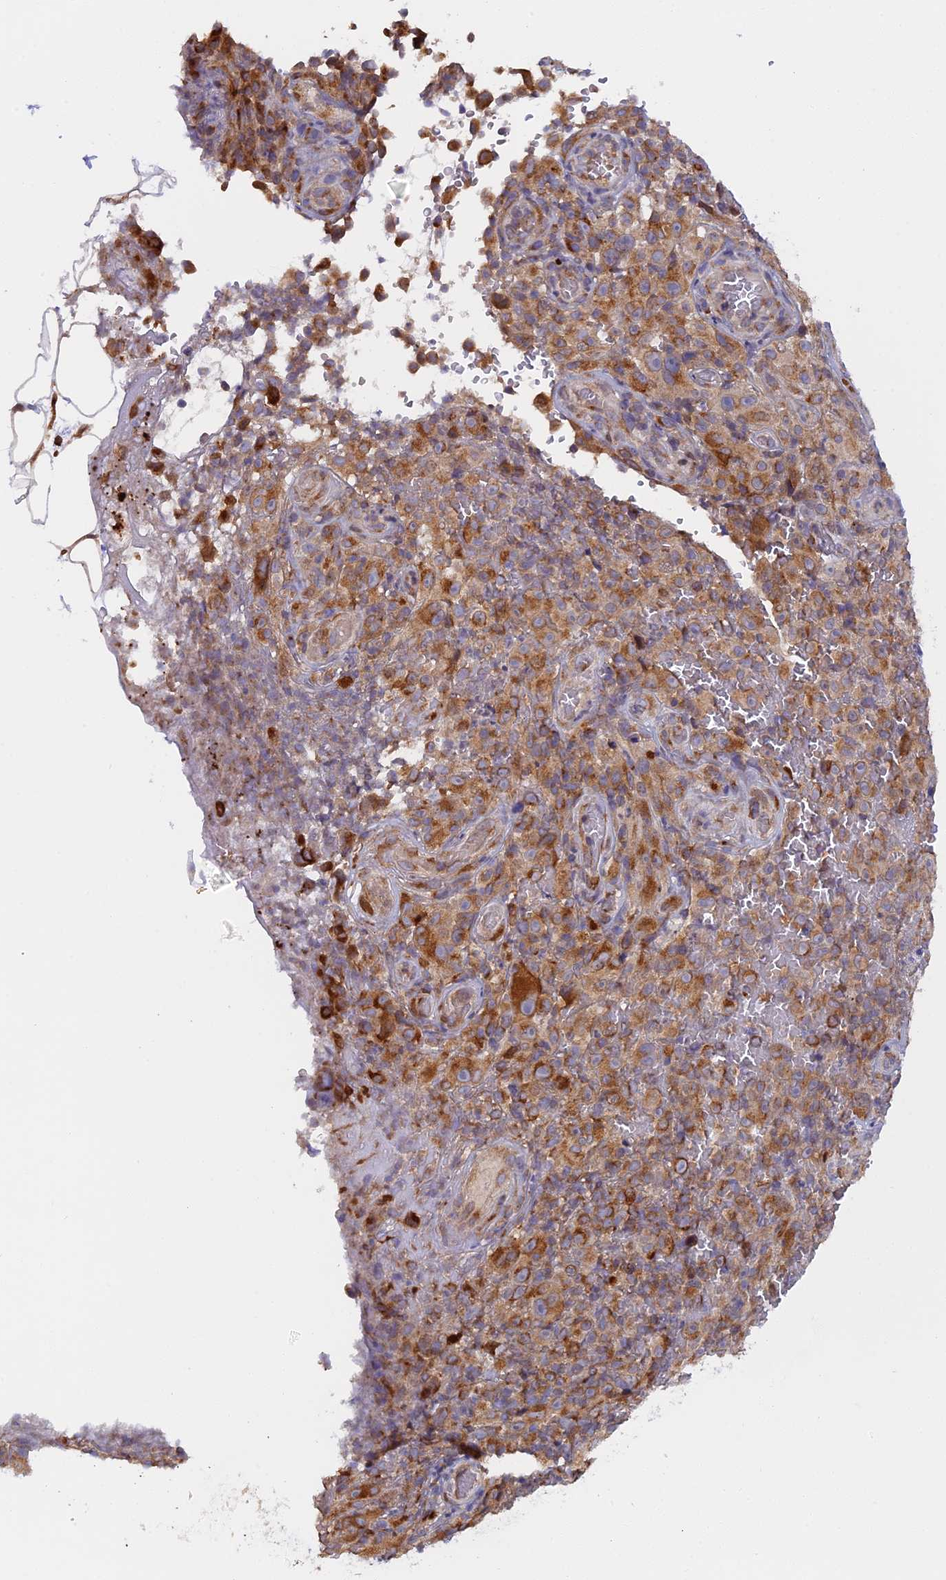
{"staining": {"intensity": "moderate", "quantity": ">75%", "location": "cytoplasmic/membranous"}, "tissue": "melanoma", "cell_type": "Tumor cells", "image_type": "cancer", "snomed": [{"axis": "morphology", "description": "Malignant melanoma, NOS"}, {"axis": "topography", "description": "Skin"}], "caption": "Immunohistochemical staining of human malignant melanoma displays medium levels of moderate cytoplasmic/membranous protein positivity in approximately >75% of tumor cells. (DAB = brown stain, brightfield microscopy at high magnification).", "gene": "SNX17", "patient": {"sex": "female", "age": 82}}